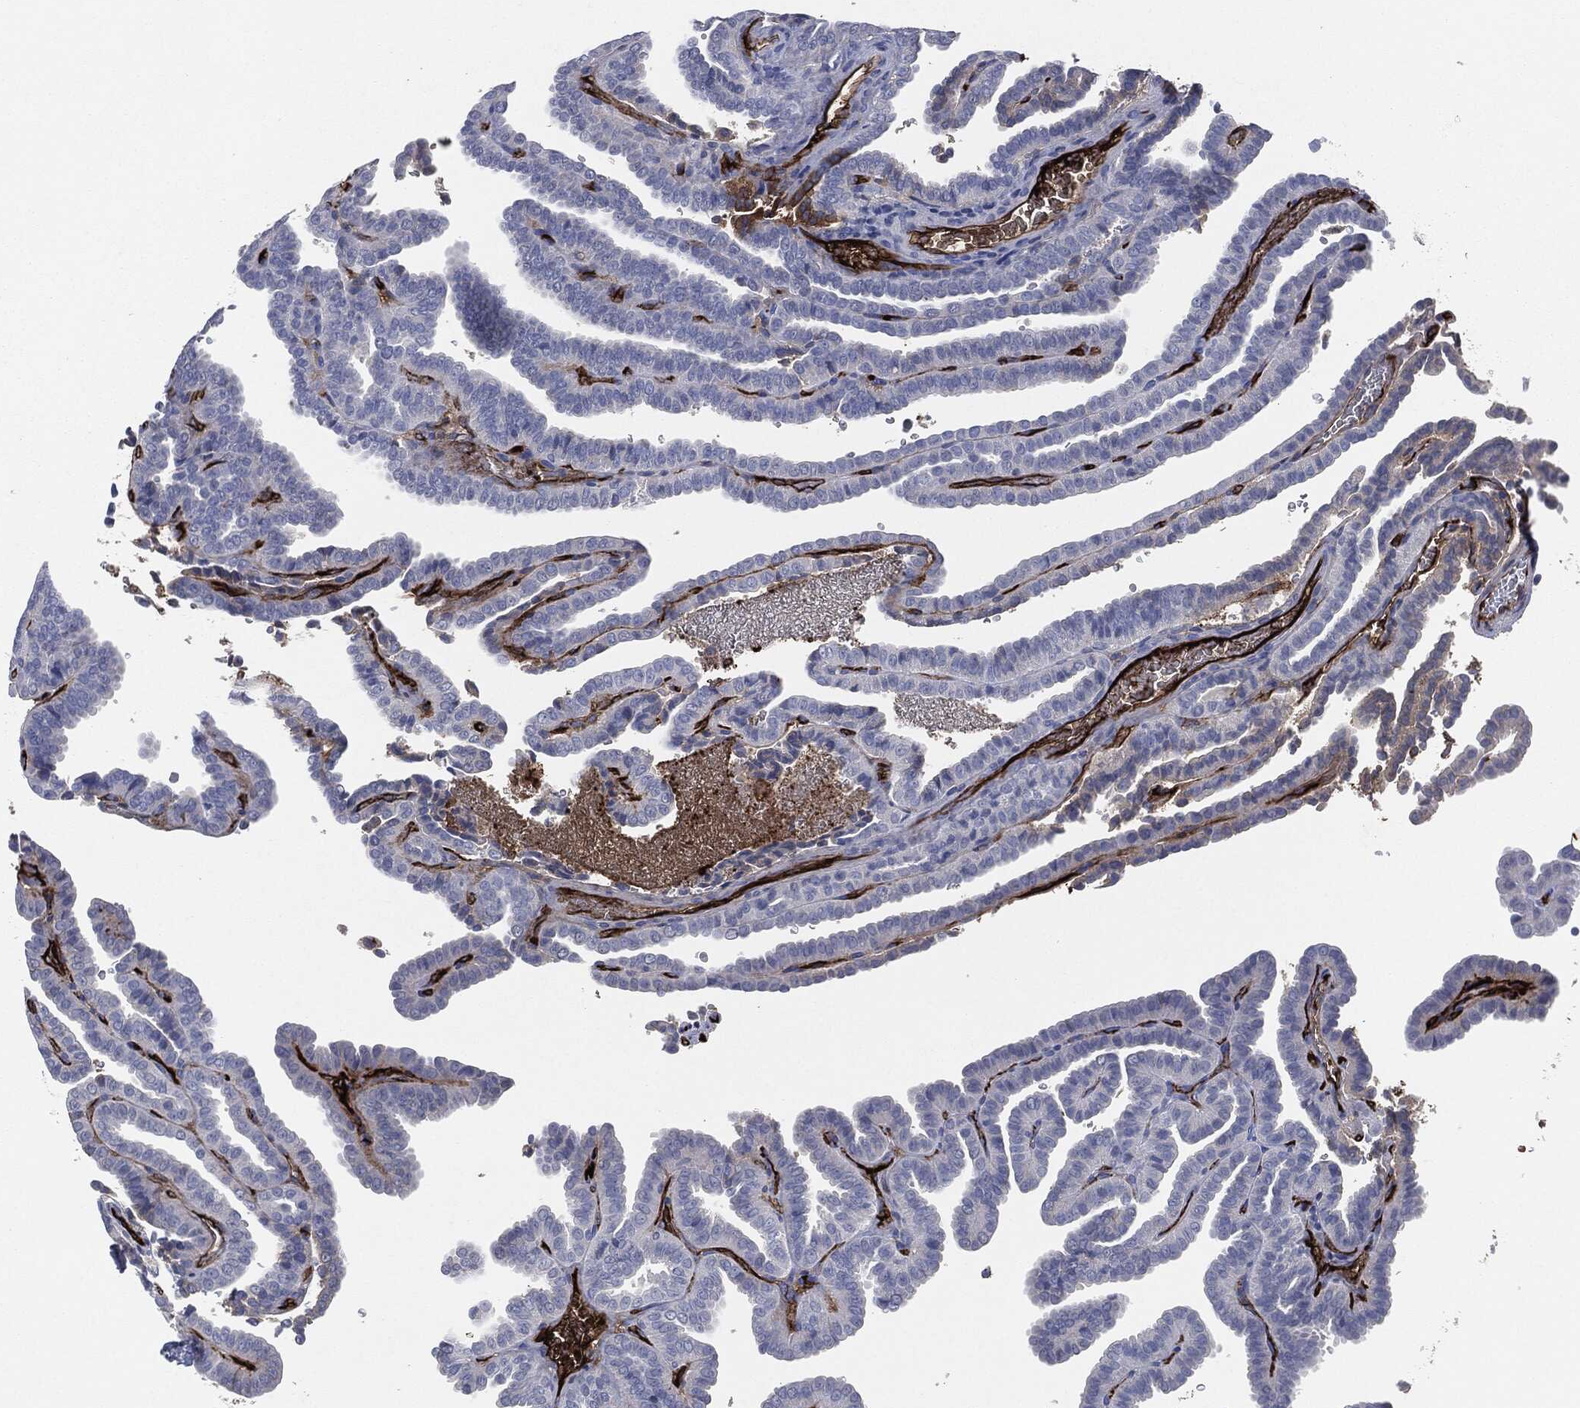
{"staining": {"intensity": "negative", "quantity": "none", "location": "none"}, "tissue": "thyroid cancer", "cell_type": "Tumor cells", "image_type": "cancer", "snomed": [{"axis": "morphology", "description": "Papillary adenocarcinoma, NOS"}, {"axis": "topography", "description": "Thyroid gland"}], "caption": "Thyroid papillary adenocarcinoma stained for a protein using IHC exhibits no expression tumor cells.", "gene": "APOB", "patient": {"sex": "female", "age": 39}}